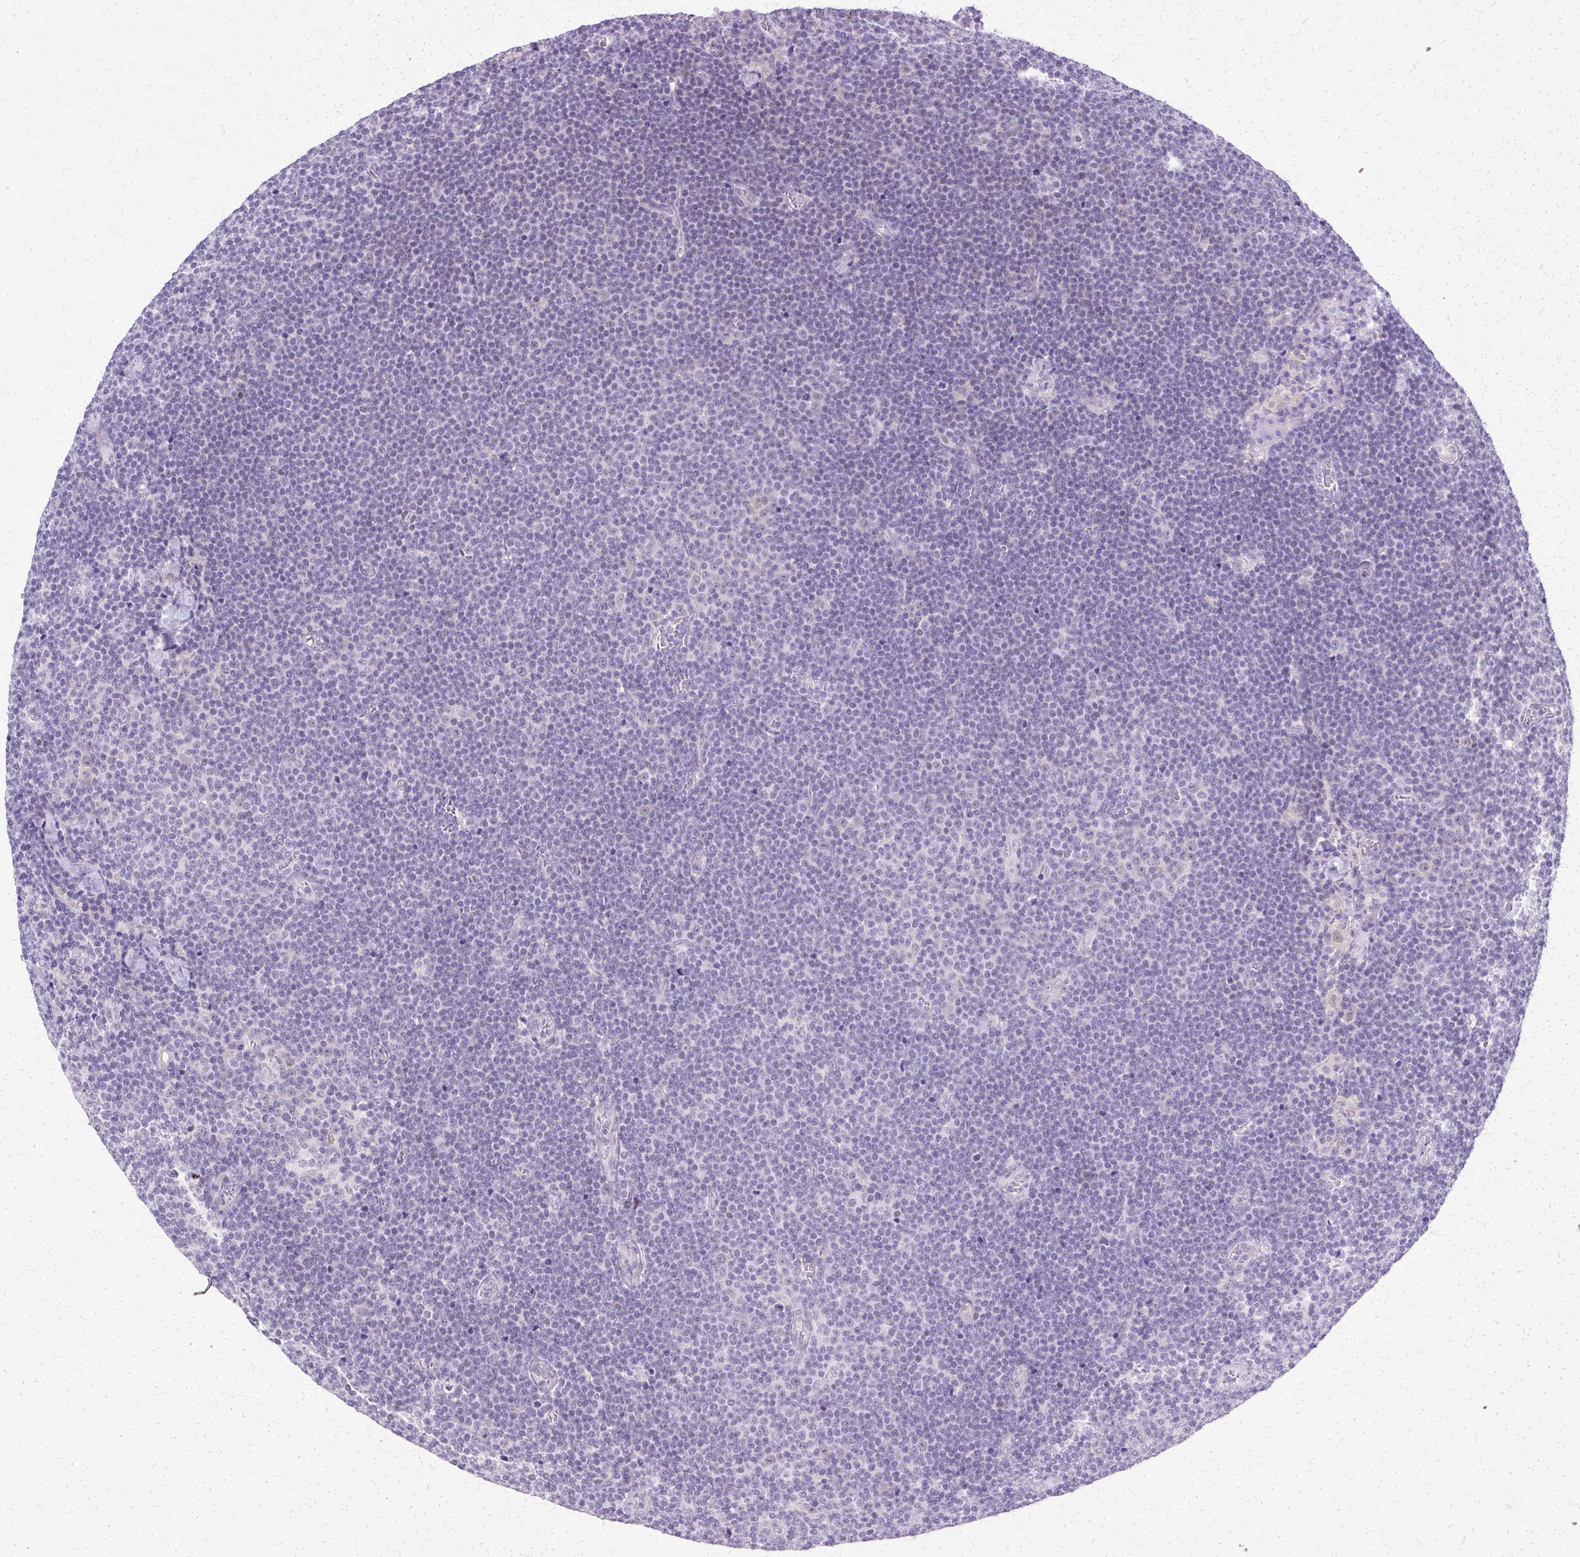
{"staining": {"intensity": "negative", "quantity": "none", "location": "none"}, "tissue": "lymphoma", "cell_type": "Tumor cells", "image_type": "cancer", "snomed": [{"axis": "morphology", "description": "Malignant lymphoma, non-Hodgkin's type, Low grade"}, {"axis": "topography", "description": "Lymph node"}], "caption": "Micrograph shows no significant protein staining in tumor cells of lymphoma. (DAB immunohistochemistry, high magnification).", "gene": "HSPA8", "patient": {"sex": "male", "age": 48}}